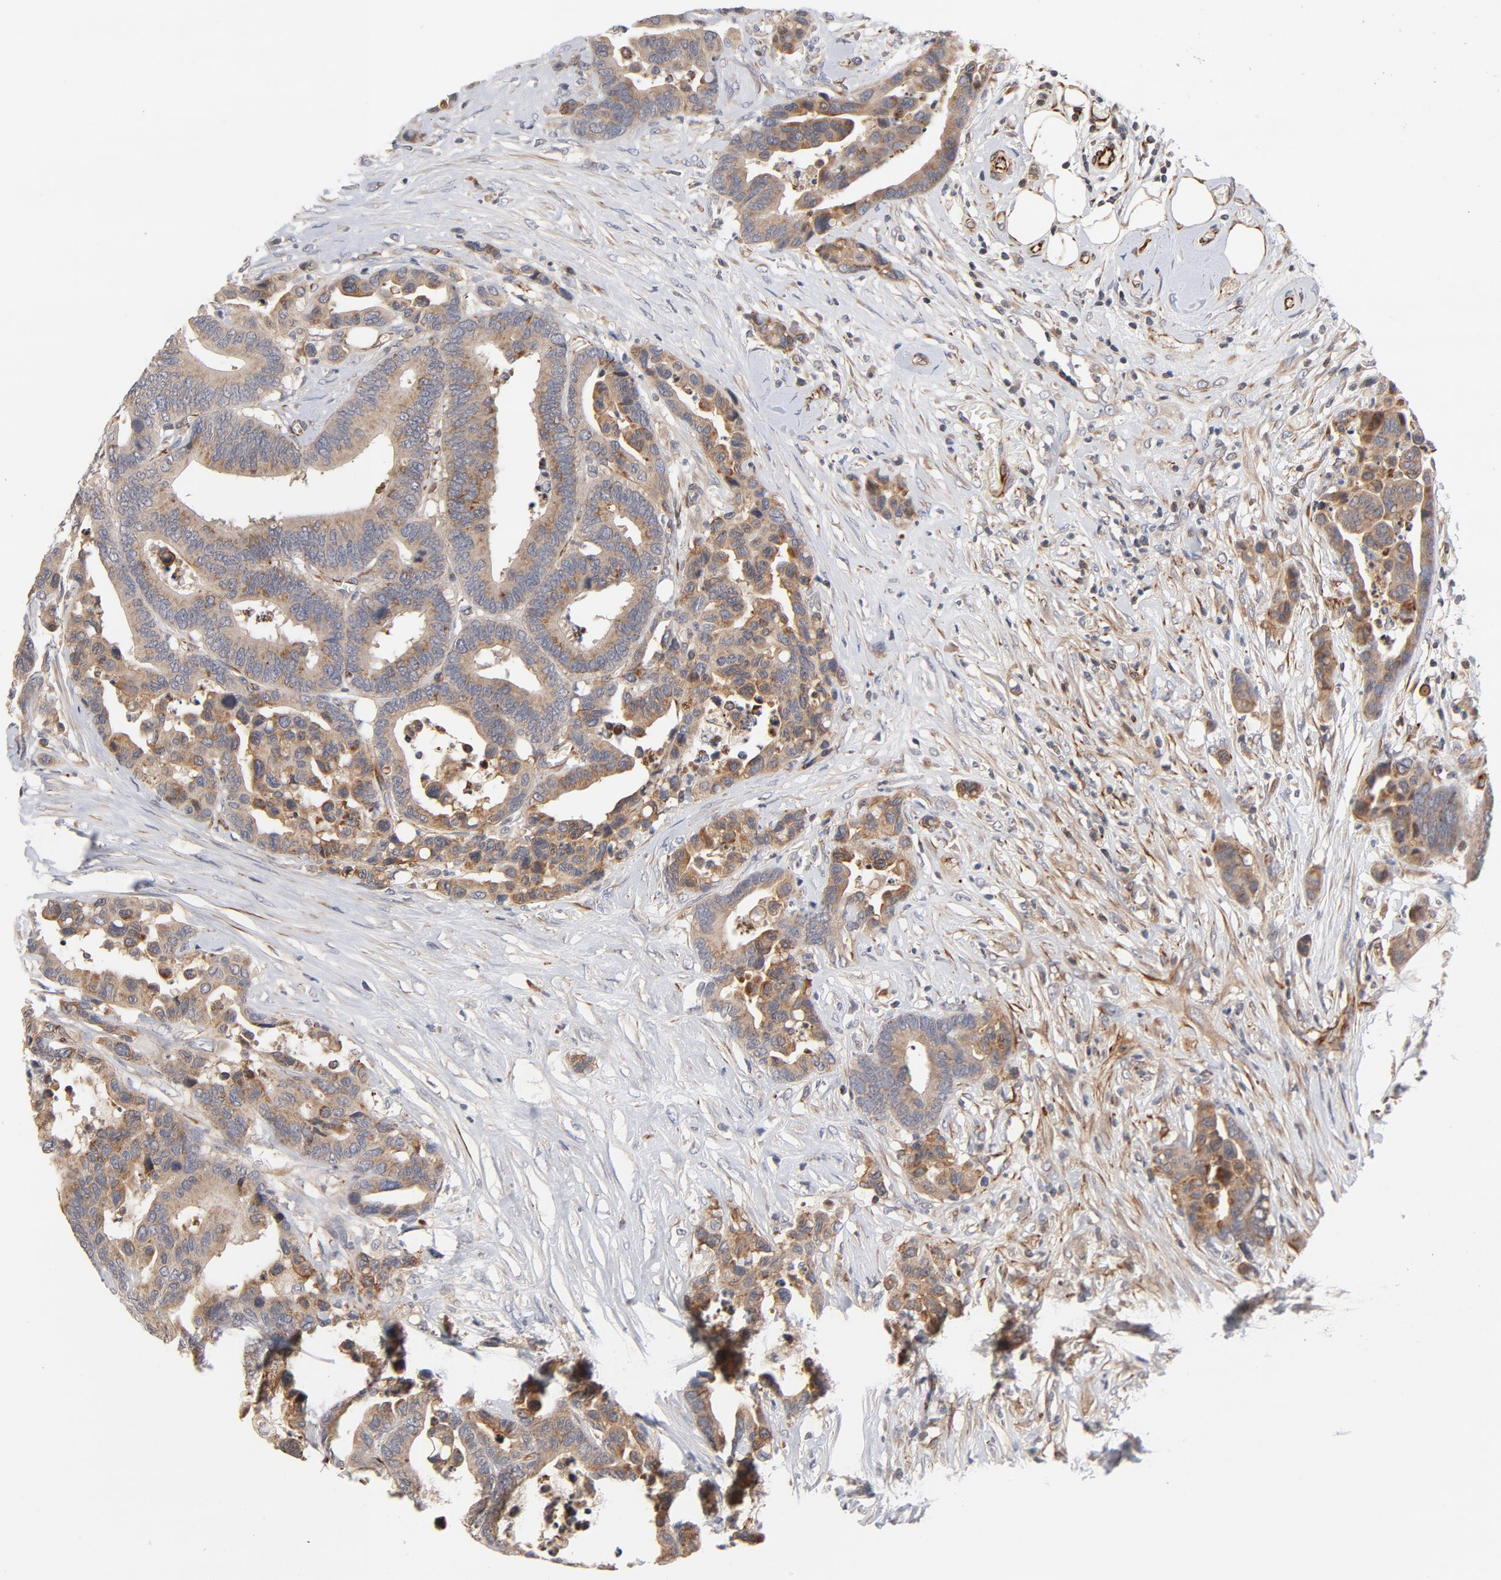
{"staining": {"intensity": "moderate", "quantity": ">75%", "location": "cytoplasmic/membranous"}, "tissue": "colorectal cancer", "cell_type": "Tumor cells", "image_type": "cancer", "snomed": [{"axis": "morphology", "description": "Adenocarcinoma, NOS"}, {"axis": "topography", "description": "Colon"}], "caption": "Human colorectal cancer stained for a protein (brown) shows moderate cytoplasmic/membranous positive positivity in about >75% of tumor cells.", "gene": "DNAAF2", "patient": {"sex": "male", "age": 82}}